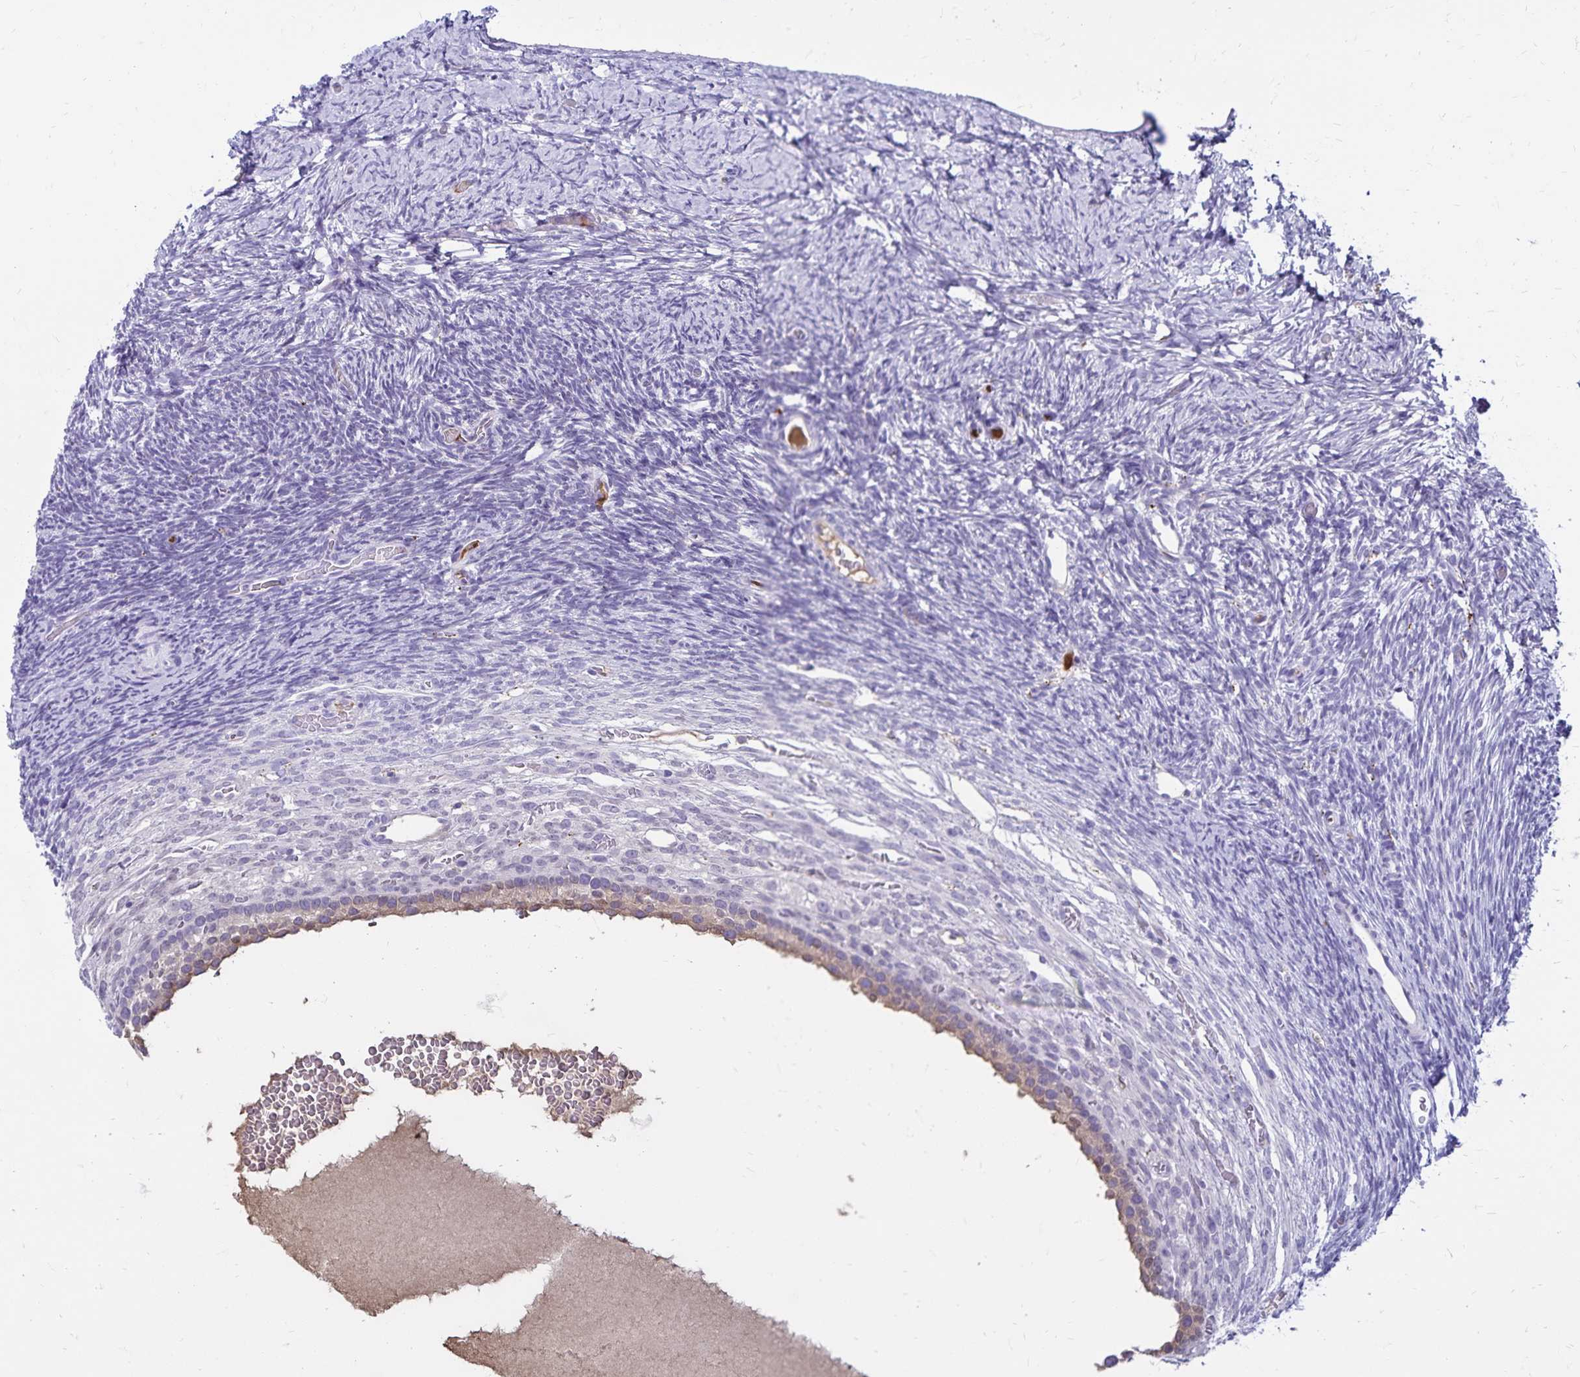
{"staining": {"intensity": "negative", "quantity": "none", "location": "none"}, "tissue": "ovary", "cell_type": "Ovarian stroma cells", "image_type": "normal", "snomed": [{"axis": "morphology", "description": "Normal tissue, NOS"}, {"axis": "topography", "description": "Ovary"}], "caption": "High power microscopy photomicrograph of an immunohistochemistry (IHC) micrograph of normal ovary, revealing no significant staining in ovarian stroma cells. (DAB (3,3'-diaminobenzidine) immunohistochemistry (IHC) with hematoxylin counter stain).", "gene": "CD27", "patient": {"sex": "female", "age": 39}}